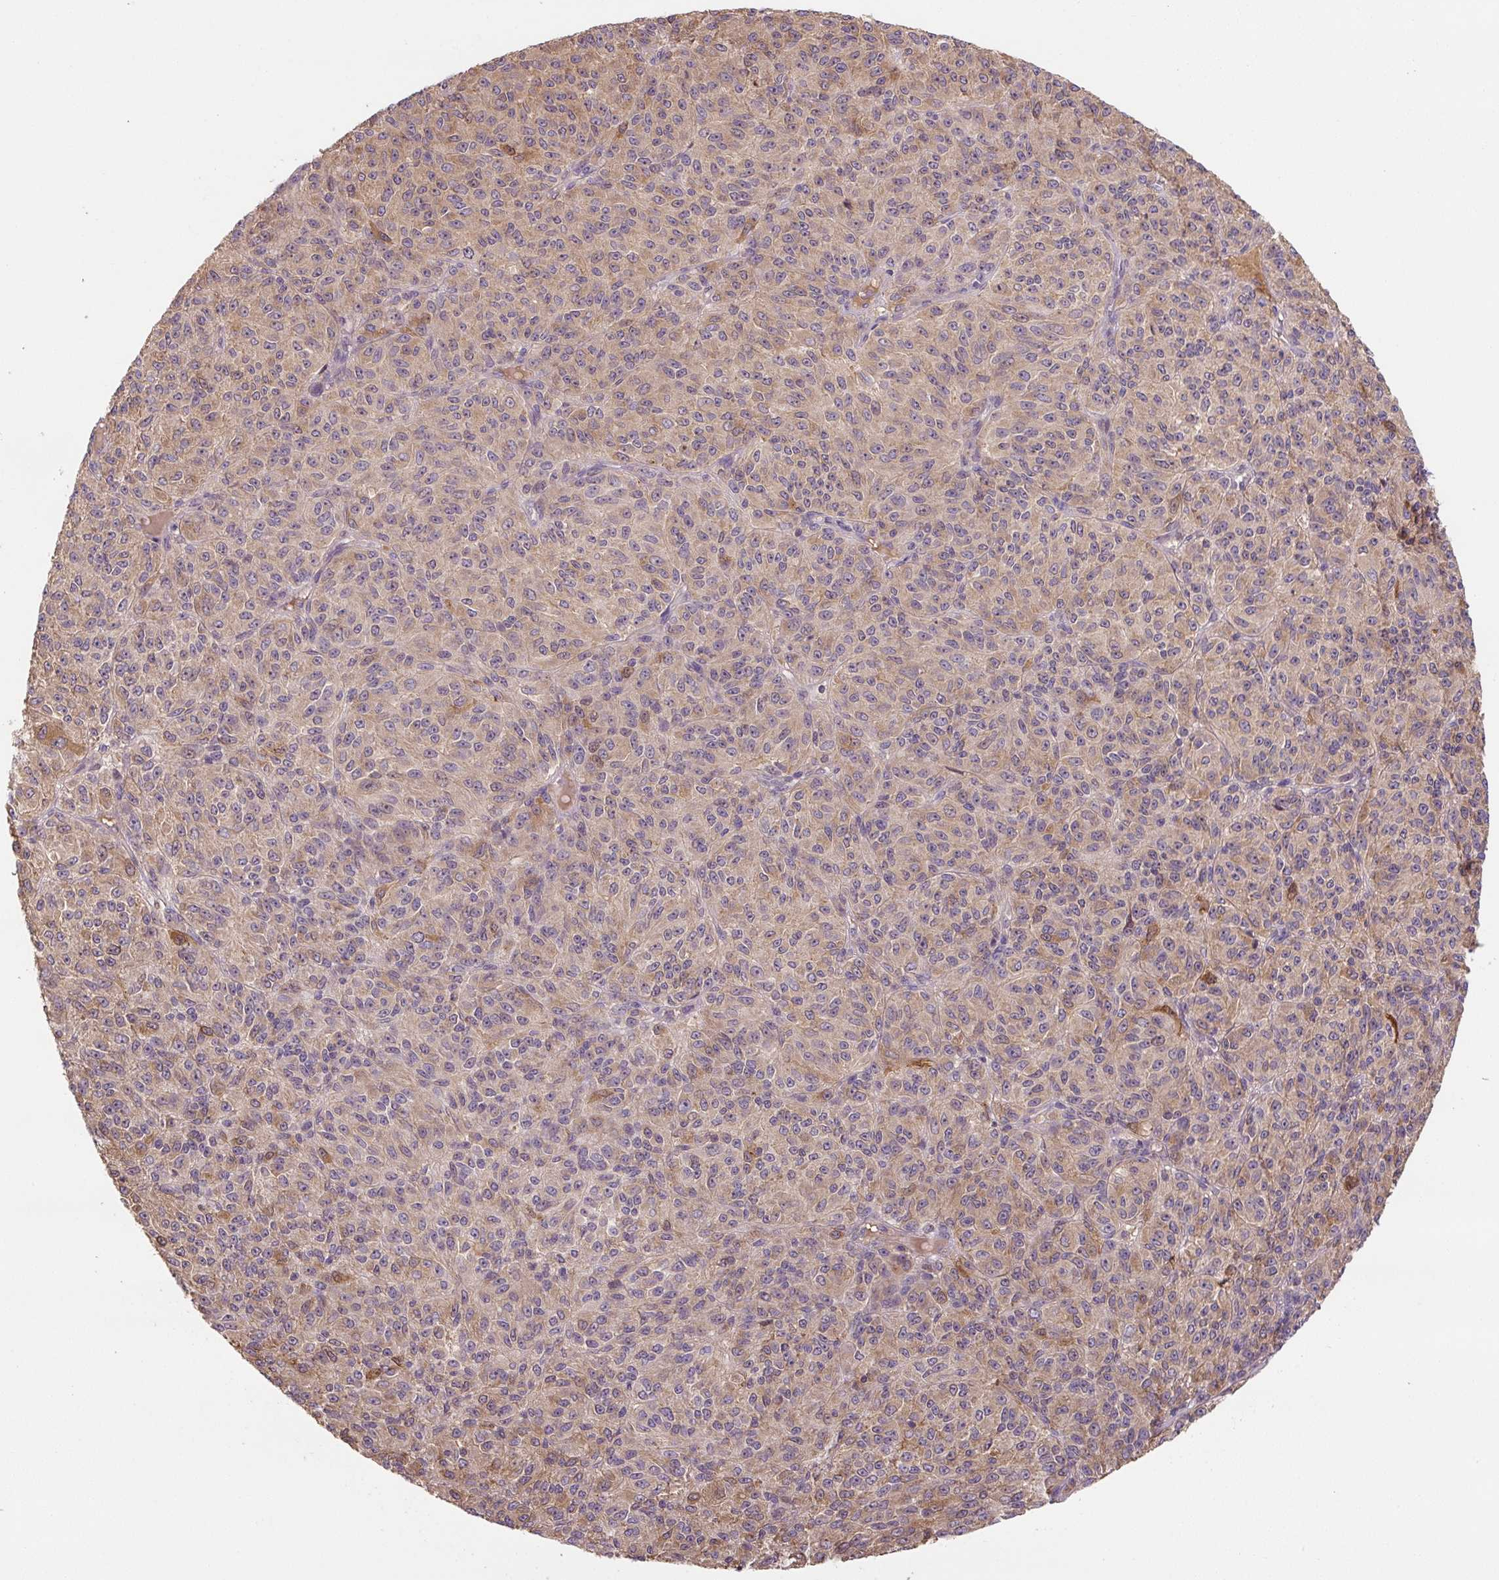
{"staining": {"intensity": "moderate", "quantity": "25%-75%", "location": "cytoplasmic/membranous"}, "tissue": "melanoma", "cell_type": "Tumor cells", "image_type": "cancer", "snomed": [{"axis": "morphology", "description": "Malignant melanoma, Metastatic site"}, {"axis": "topography", "description": "Brain"}], "caption": "The immunohistochemical stain labels moderate cytoplasmic/membranous expression in tumor cells of malignant melanoma (metastatic site) tissue.", "gene": "C2orf73", "patient": {"sex": "female", "age": 56}}